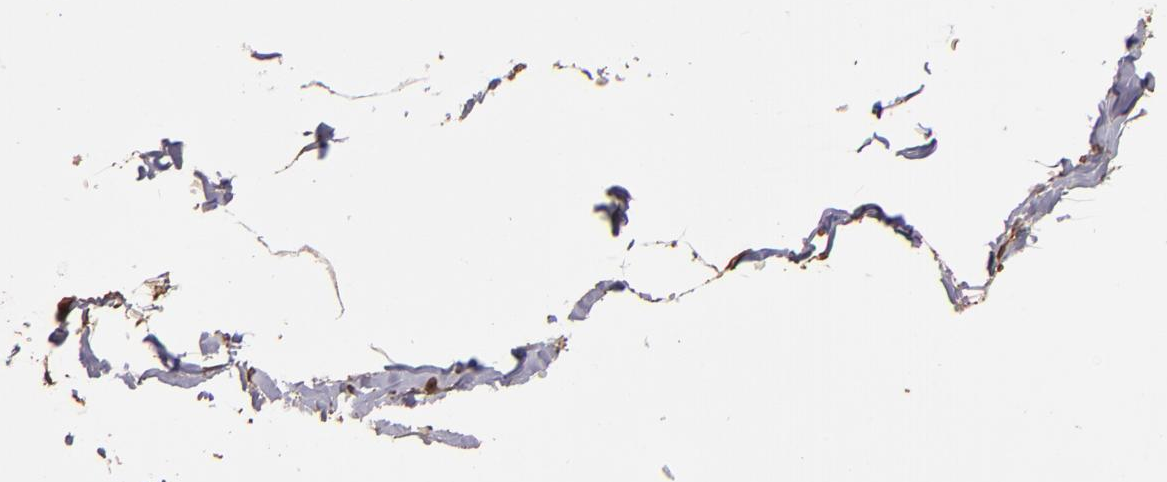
{"staining": {"intensity": "negative", "quantity": "none", "location": "none"}, "tissue": "skeletal muscle", "cell_type": "Myocytes", "image_type": "normal", "snomed": [{"axis": "morphology", "description": "Normal tissue, NOS"}, {"axis": "topography", "description": "Skeletal muscle"}], "caption": "IHC photomicrograph of benign human skeletal muscle stained for a protein (brown), which displays no expression in myocytes.", "gene": "S100A6", "patient": {"sex": "male", "age": 62}}